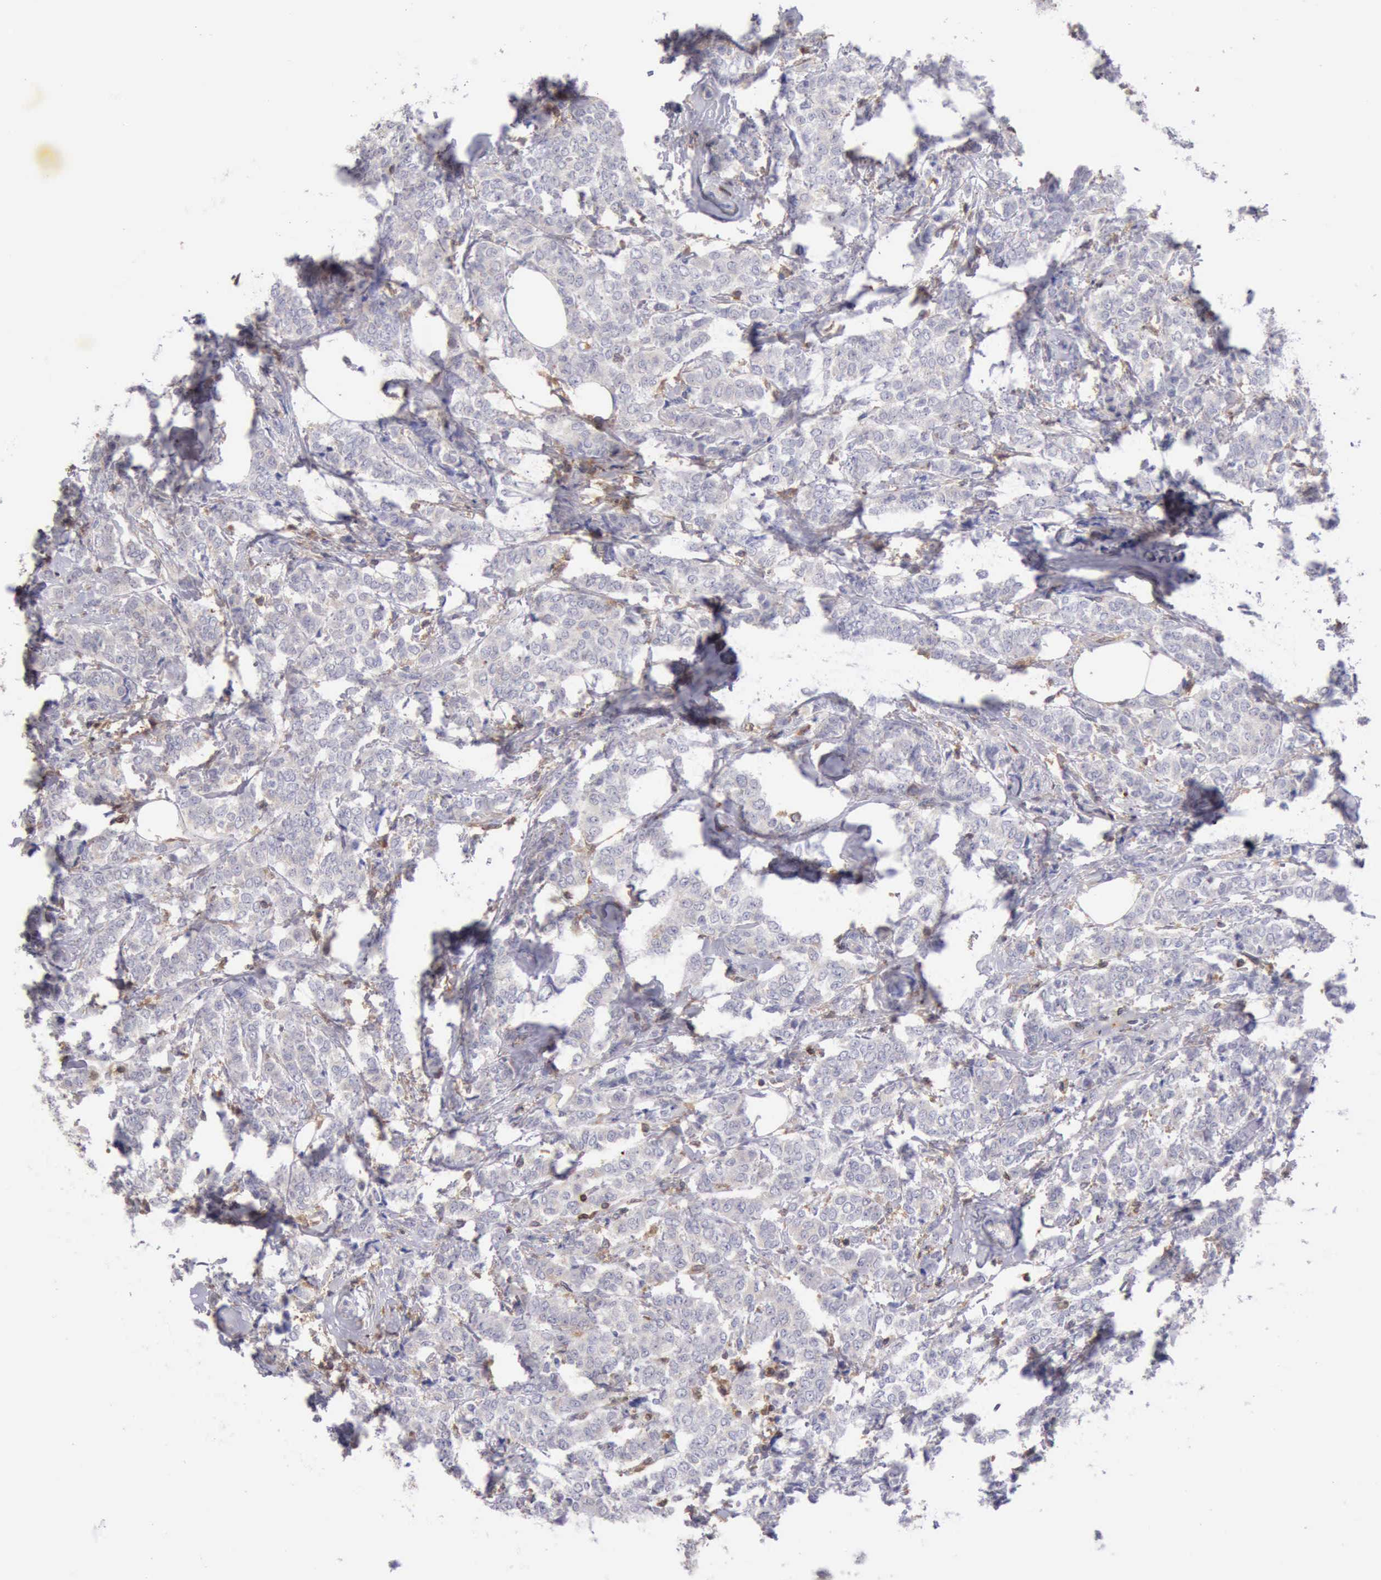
{"staining": {"intensity": "negative", "quantity": "none", "location": "none"}, "tissue": "breast cancer", "cell_type": "Tumor cells", "image_type": "cancer", "snomed": [{"axis": "morphology", "description": "Lobular carcinoma"}, {"axis": "topography", "description": "Breast"}], "caption": "Immunohistochemistry (IHC) of human breast cancer reveals no expression in tumor cells.", "gene": "SASH3", "patient": {"sex": "female", "age": 60}}